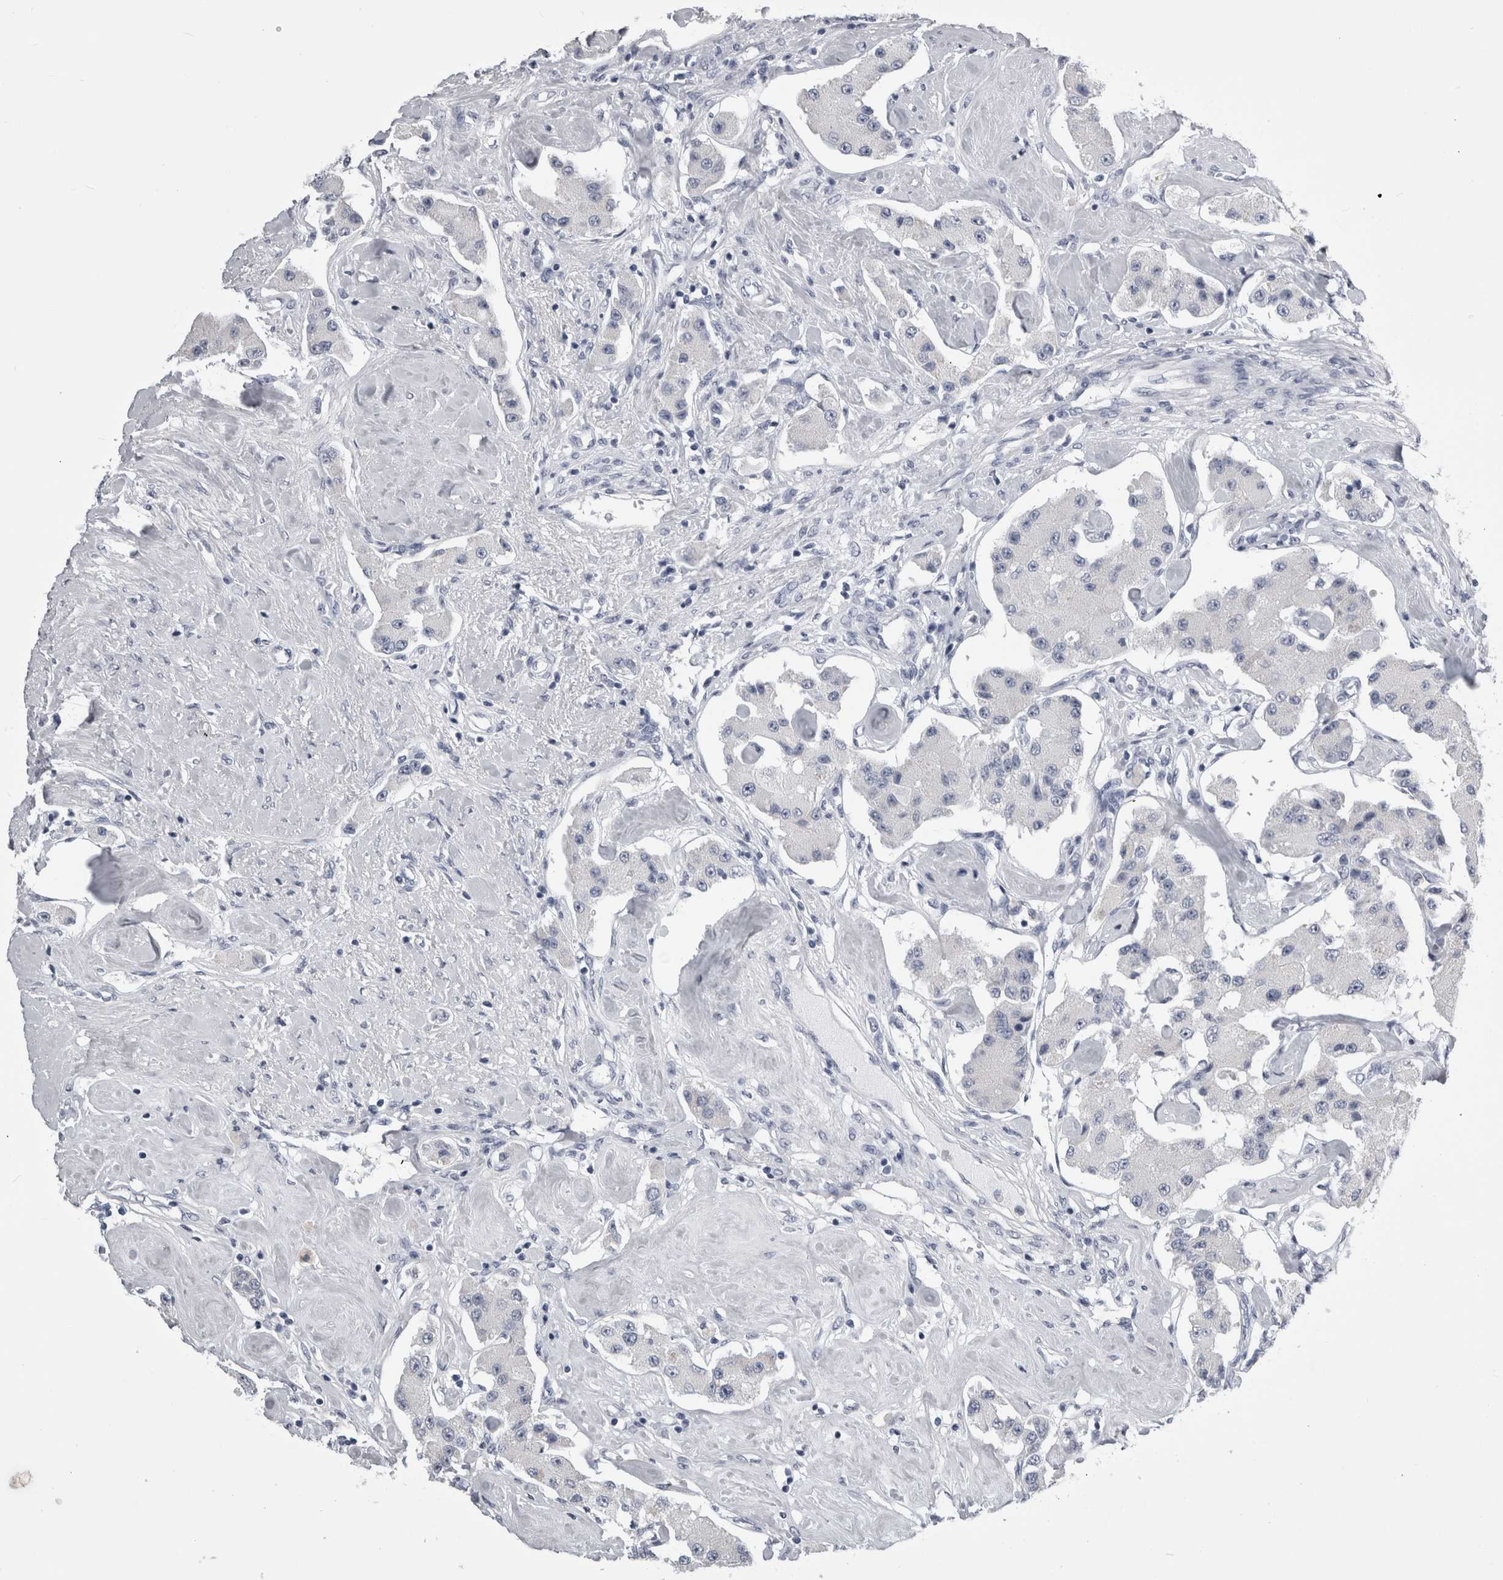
{"staining": {"intensity": "negative", "quantity": "none", "location": "none"}, "tissue": "carcinoid", "cell_type": "Tumor cells", "image_type": "cancer", "snomed": [{"axis": "morphology", "description": "Carcinoid, malignant, NOS"}, {"axis": "topography", "description": "Pancreas"}], "caption": "Immunohistochemistry (IHC) of carcinoid reveals no expression in tumor cells. The staining was performed using DAB (3,3'-diaminobenzidine) to visualize the protein expression in brown, while the nuclei were stained in blue with hematoxylin (Magnification: 20x).", "gene": "ALDH8A1", "patient": {"sex": "male", "age": 41}}